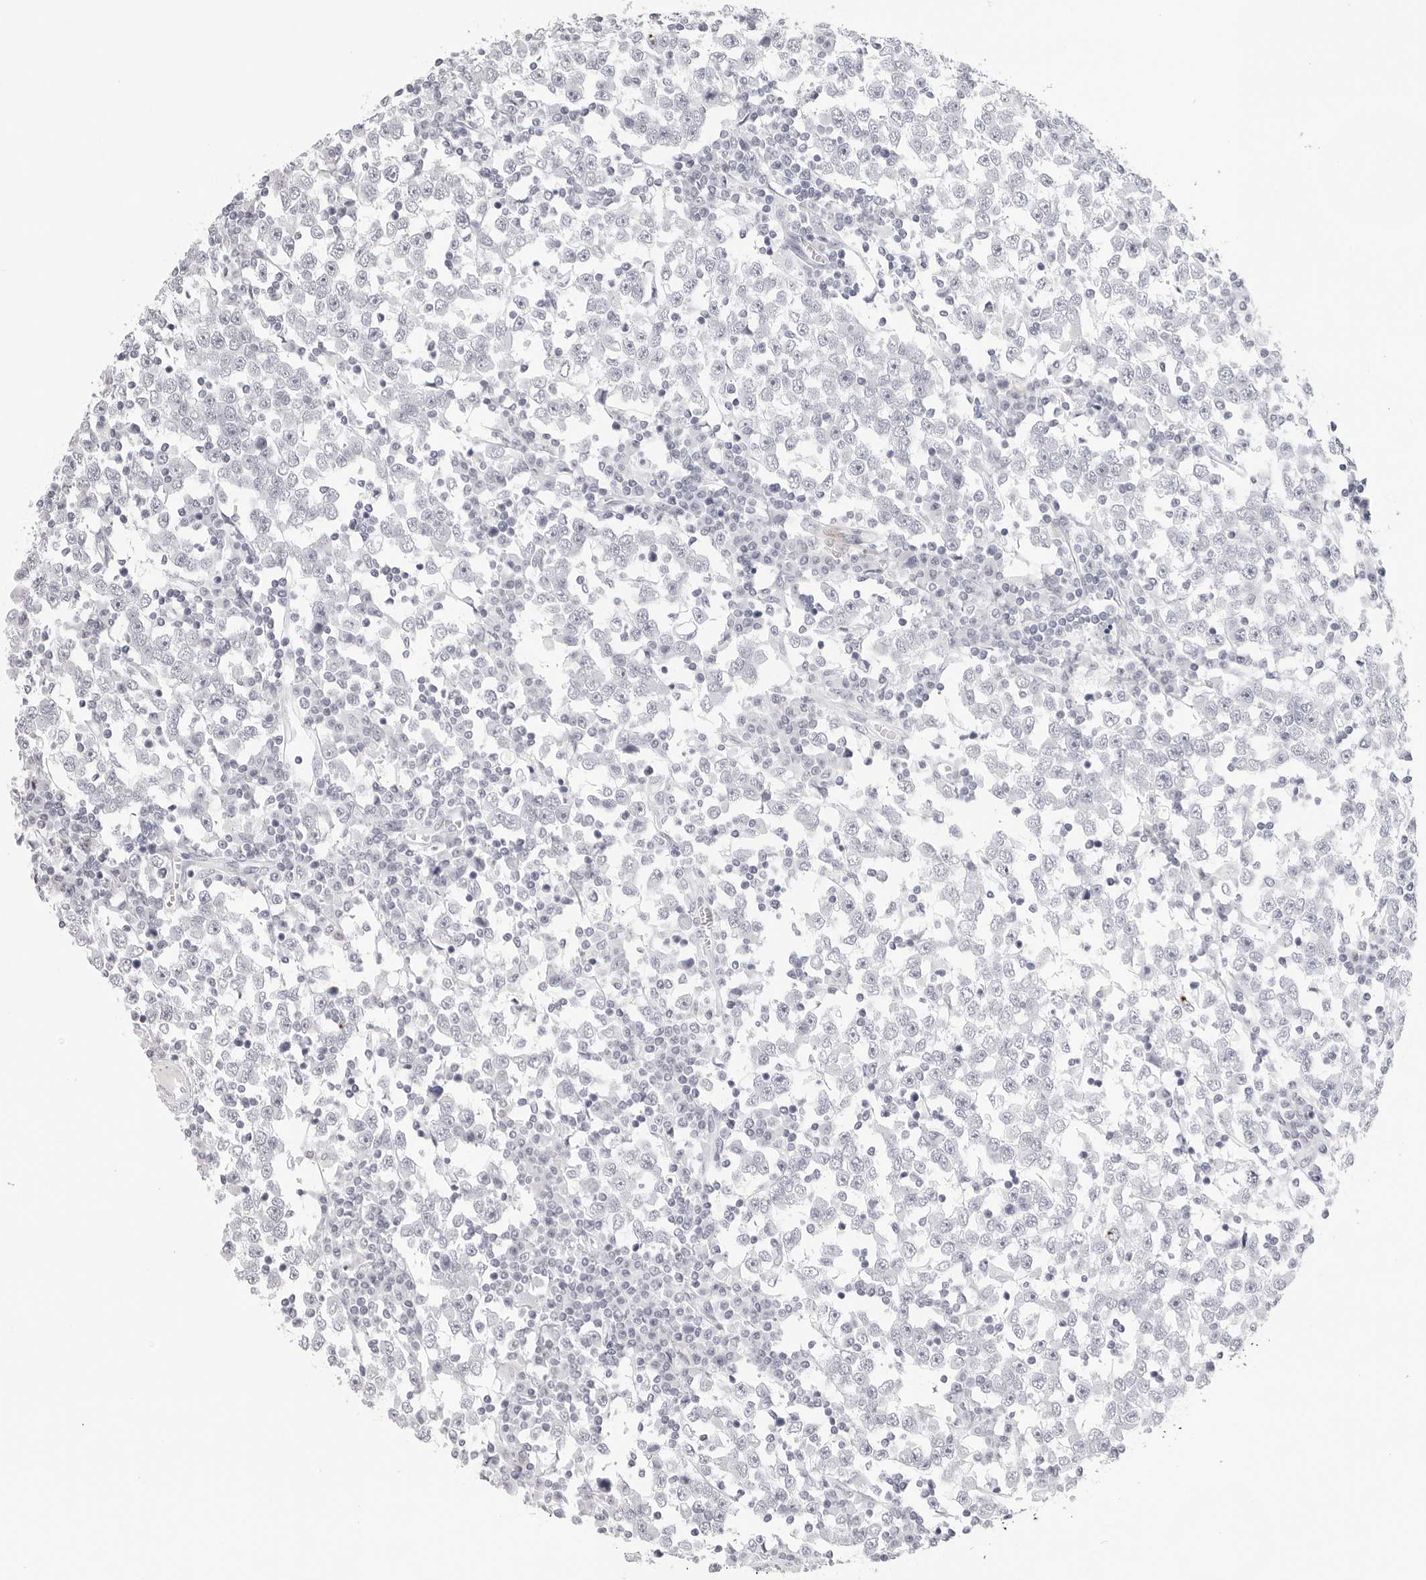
{"staining": {"intensity": "negative", "quantity": "none", "location": "none"}, "tissue": "testis cancer", "cell_type": "Tumor cells", "image_type": "cancer", "snomed": [{"axis": "morphology", "description": "Seminoma, NOS"}, {"axis": "topography", "description": "Testis"}], "caption": "There is no significant positivity in tumor cells of testis seminoma.", "gene": "CST5", "patient": {"sex": "male", "age": 65}}